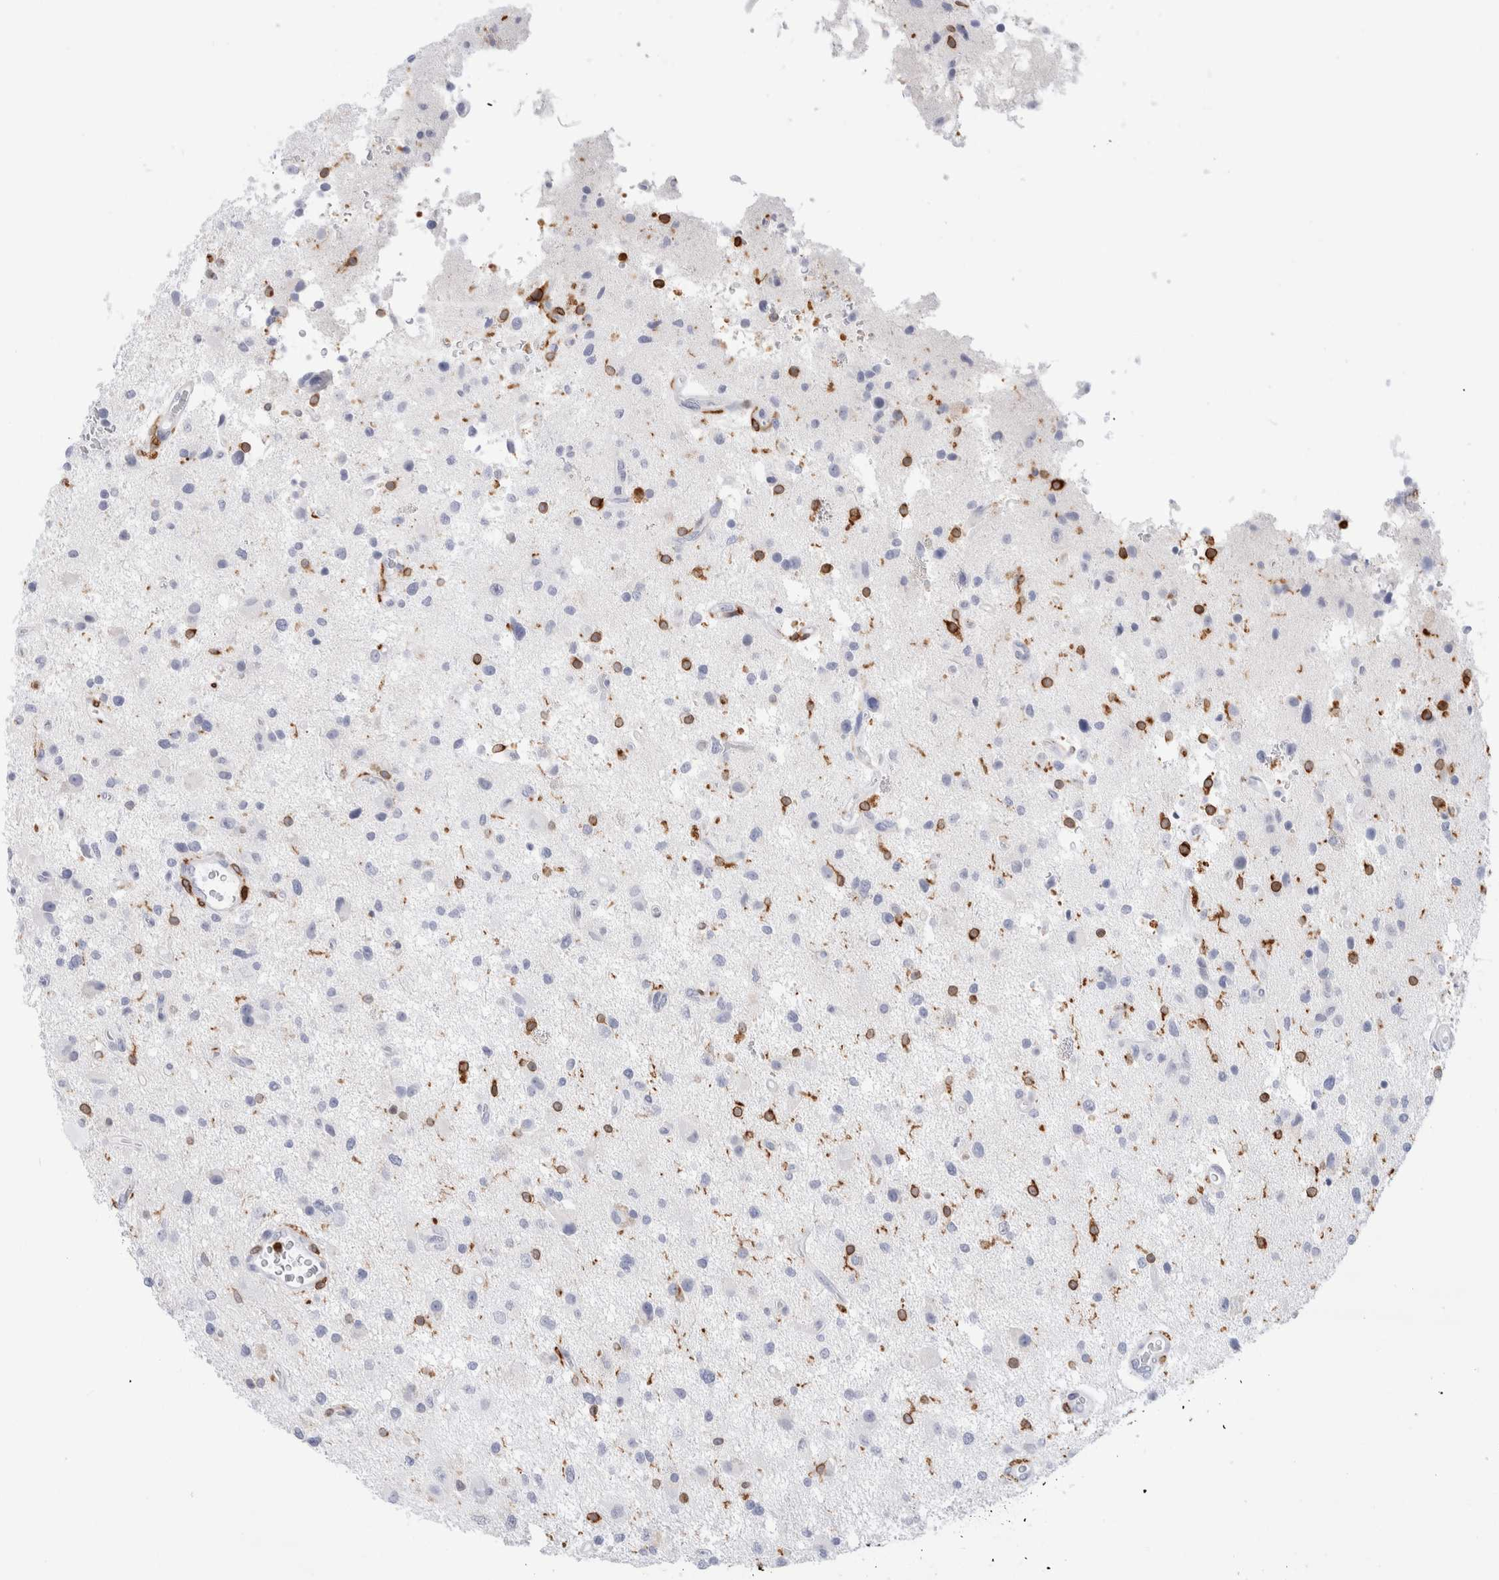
{"staining": {"intensity": "negative", "quantity": "none", "location": "none"}, "tissue": "glioma", "cell_type": "Tumor cells", "image_type": "cancer", "snomed": [{"axis": "morphology", "description": "Glioma, malignant, High grade"}, {"axis": "topography", "description": "Brain"}], "caption": "There is no significant positivity in tumor cells of glioma.", "gene": "ALOX5AP", "patient": {"sex": "male", "age": 33}}